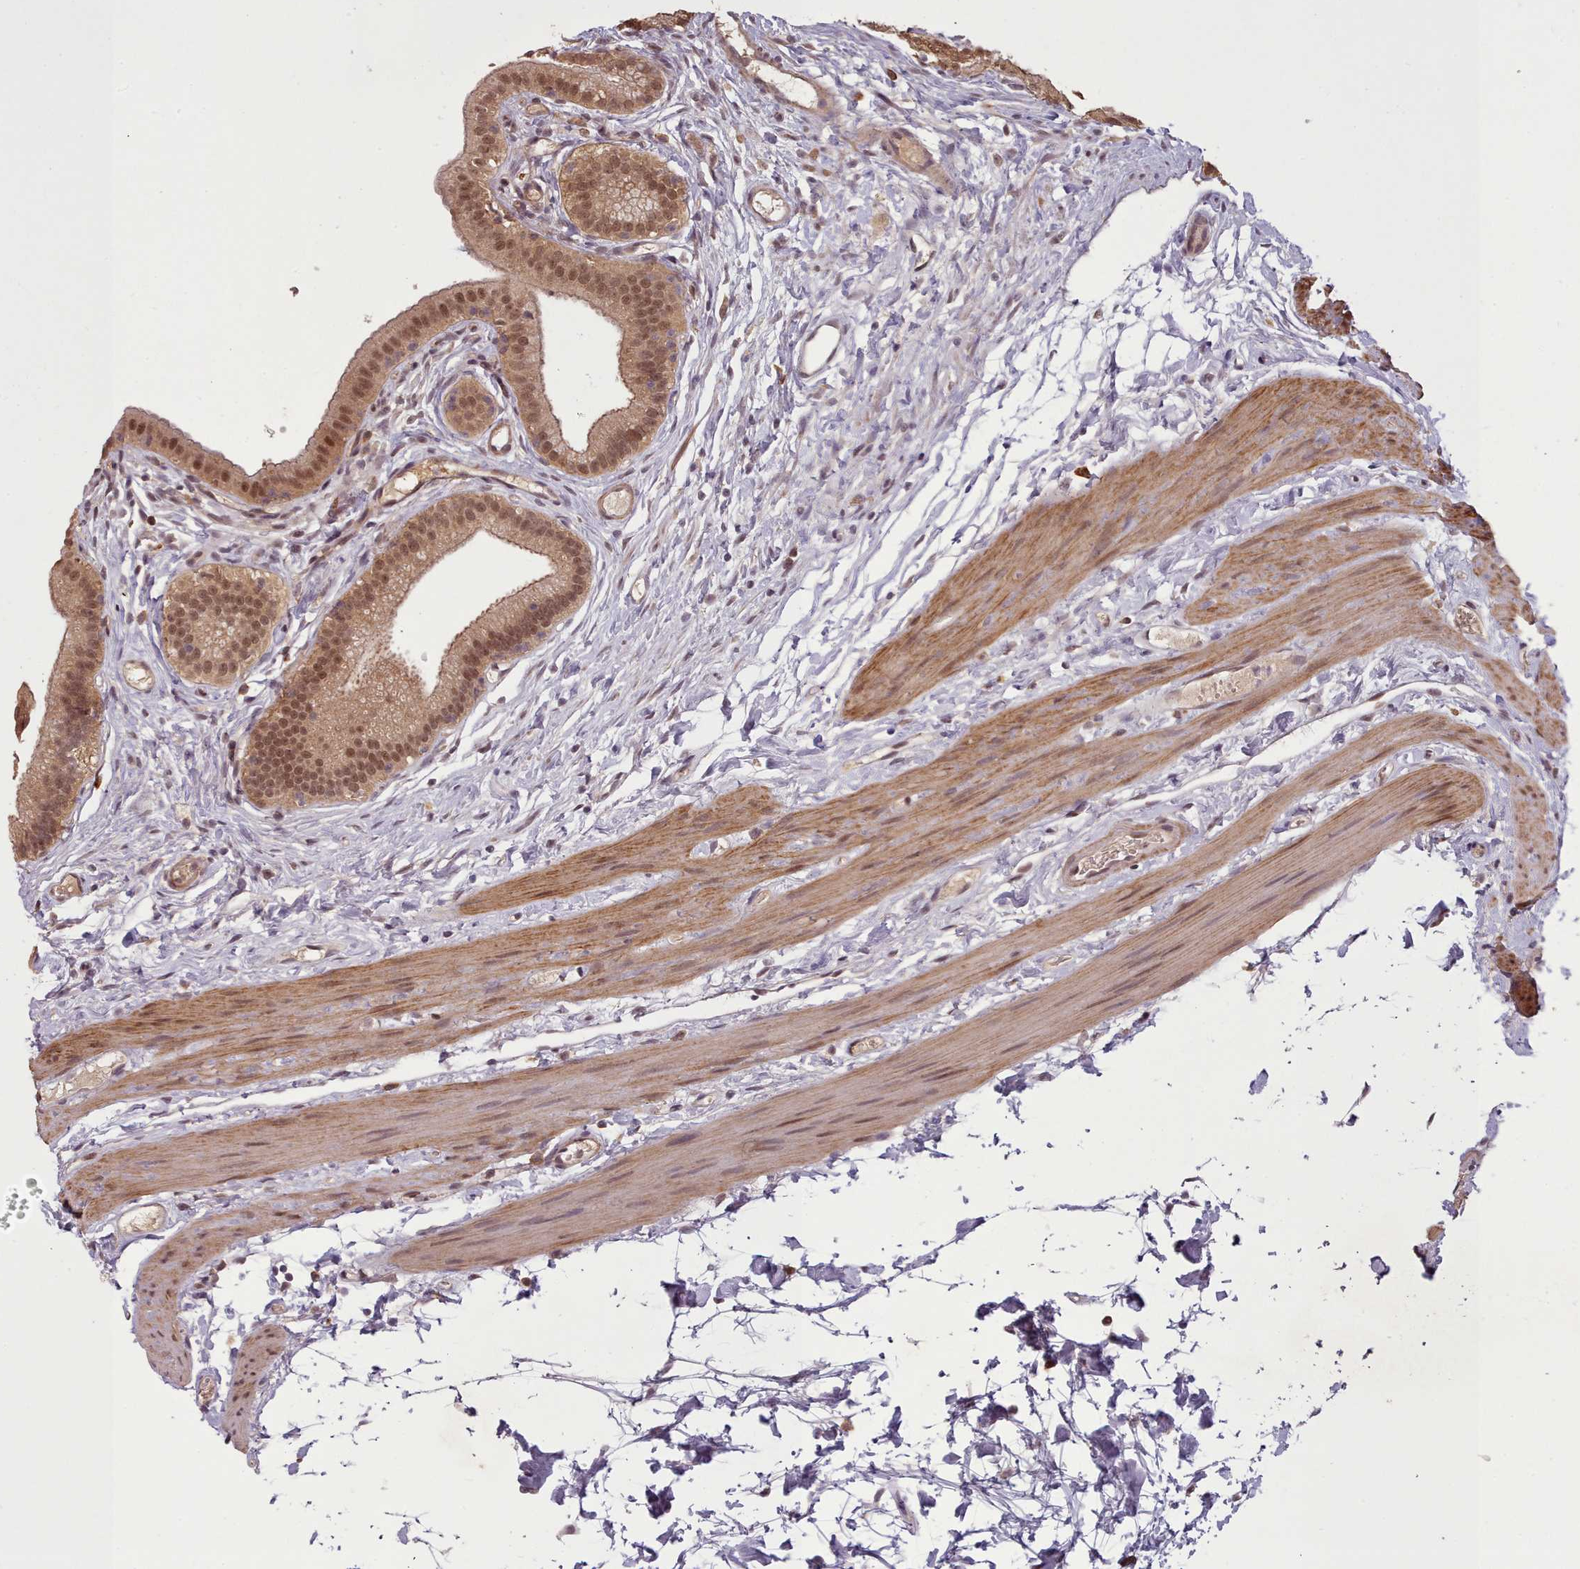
{"staining": {"intensity": "moderate", "quantity": ">75%", "location": "cytoplasmic/membranous,nuclear"}, "tissue": "gallbladder", "cell_type": "Glandular cells", "image_type": "normal", "snomed": [{"axis": "morphology", "description": "Normal tissue, NOS"}, {"axis": "topography", "description": "Gallbladder"}], "caption": "Brown immunohistochemical staining in normal gallbladder shows moderate cytoplasmic/membranous,nuclear staining in about >75% of glandular cells.", "gene": "CDC6", "patient": {"sex": "female", "age": 54}}